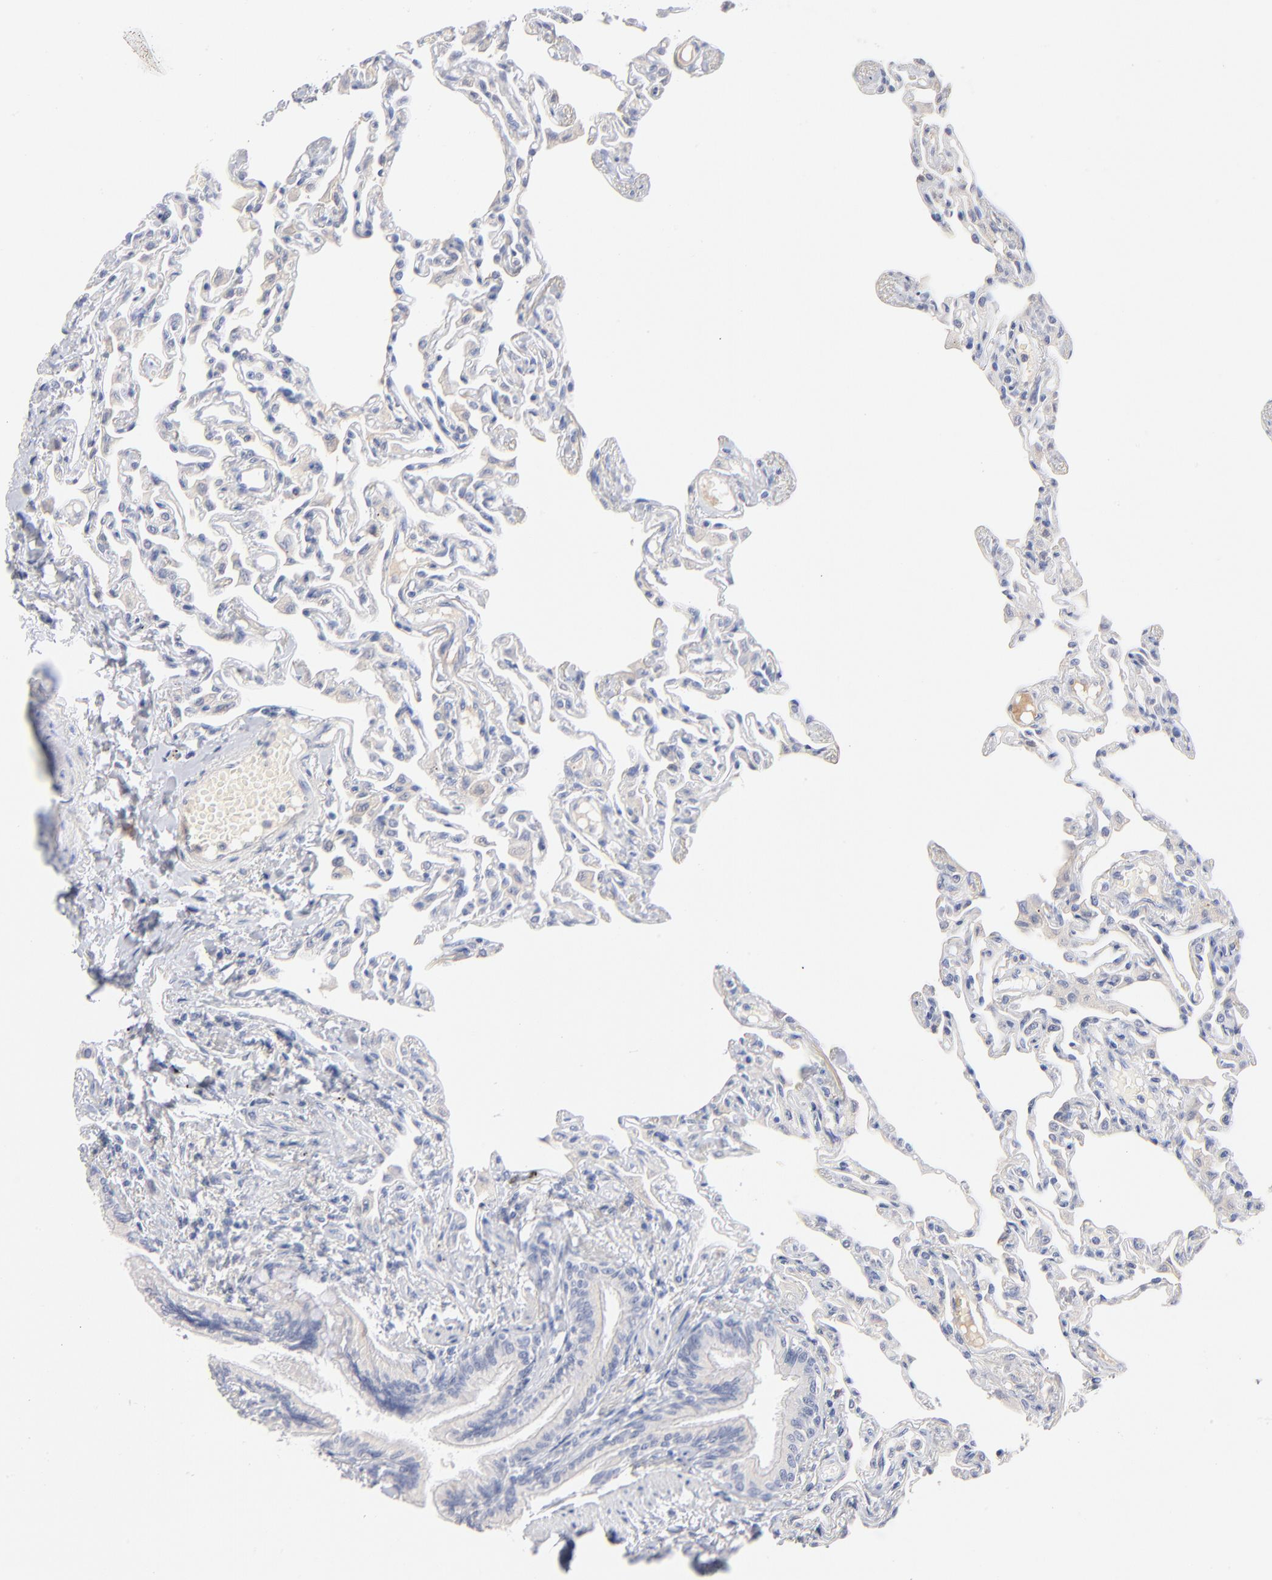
{"staining": {"intensity": "negative", "quantity": "none", "location": "none"}, "tissue": "lung", "cell_type": "Alveolar cells", "image_type": "normal", "snomed": [{"axis": "morphology", "description": "Normal tissue, NOS"}, {"axis": "topography", "description": "Lung"}], "caption": "Histopathology image shows no protein expression in alveolar cells of normal lung. Brightfield microscopy of immunohistochemistry (IHC) stained with DAB (brown) and hematoxylin (blue), captured at high magnification.", "gene": "F12", "patient": {"sex": "female", "age": 49}}